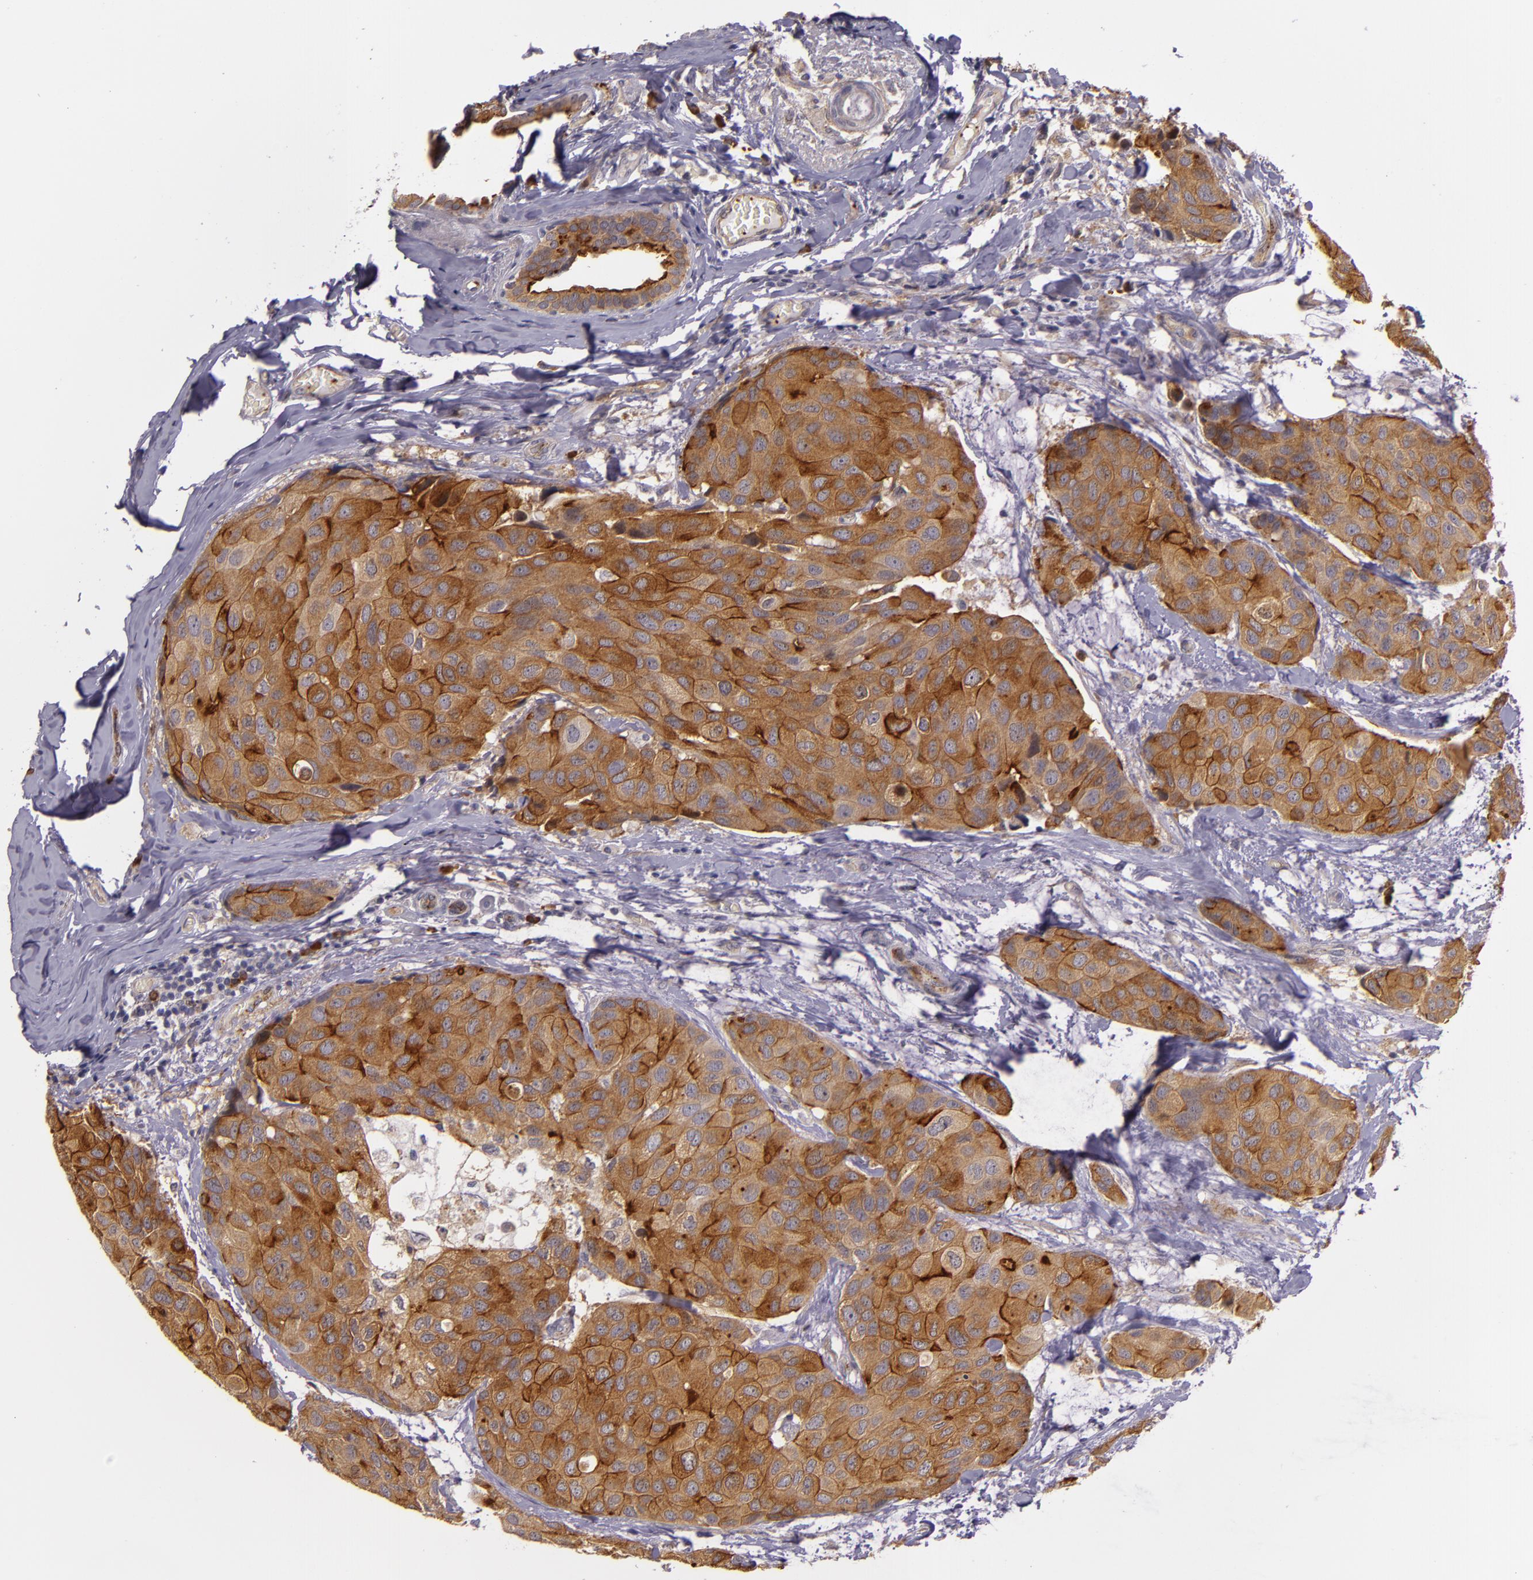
{"staining": {"intensity": "strong", "quantity": ">75%", "location": "cytoplasmic/membranous"}, "tissue": "breast cancer", "cell_type": "Tumor cells", "image_type": "cancer", "snomed": [{"axis": "morphology", "description": "Duct carcinoma"}, {"axis": "topography", "description": "Breast"}], "caption": "A high amount of strong cytoplasmic/membranous positivity is appreciated in about >75% of tumor cells in intraductal carcinoma (breast) tissue. (brown staining indicates protein expression, while blue staining denotes nuclei).", "gene": "SYTL4", "patient": {"sex": "female", "age": 68}}